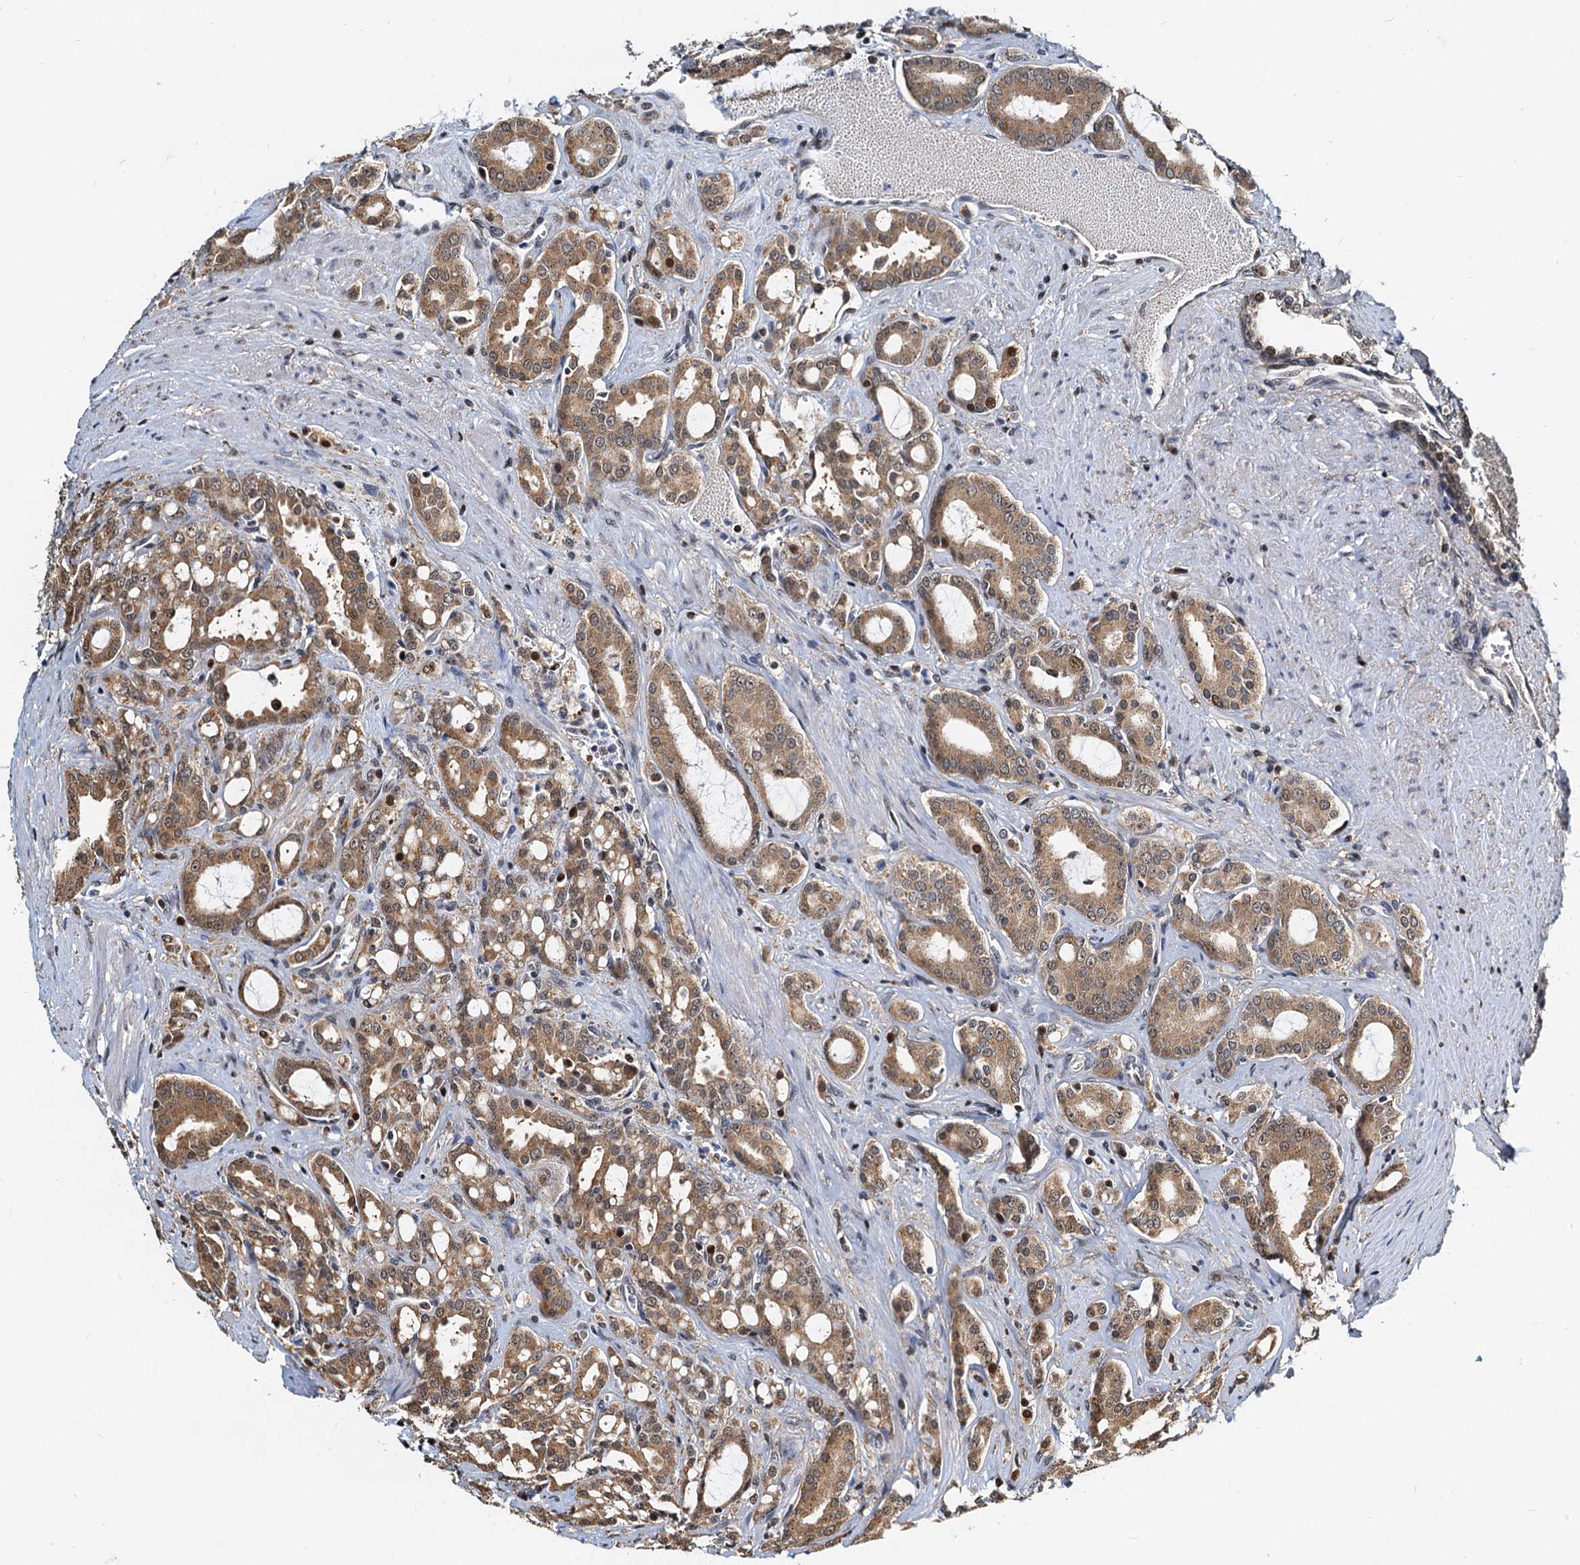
{"staining": {"intensity": "moderate", "quantity": ">75%", "location": "cytoplasmic/membranous,nuclear"}, "tissue": "prostate cancer", "cell_type": "Tumor cells", "image_type": "cancer", "snomed": [{"axis": "morphology", "description": "Adenocarcinoma, High grade"}, {"axis": "topography", "description": "Prostate"}], "caption": "Tumor cells demonstrate medium levels of moderate cytoplasmic/membranous and nuclear expression in about >75% of cells in prostate high-grade adenocarcinoma.", "gene": "PTGES3", "patient": {"sex": "male", "age": 72}}